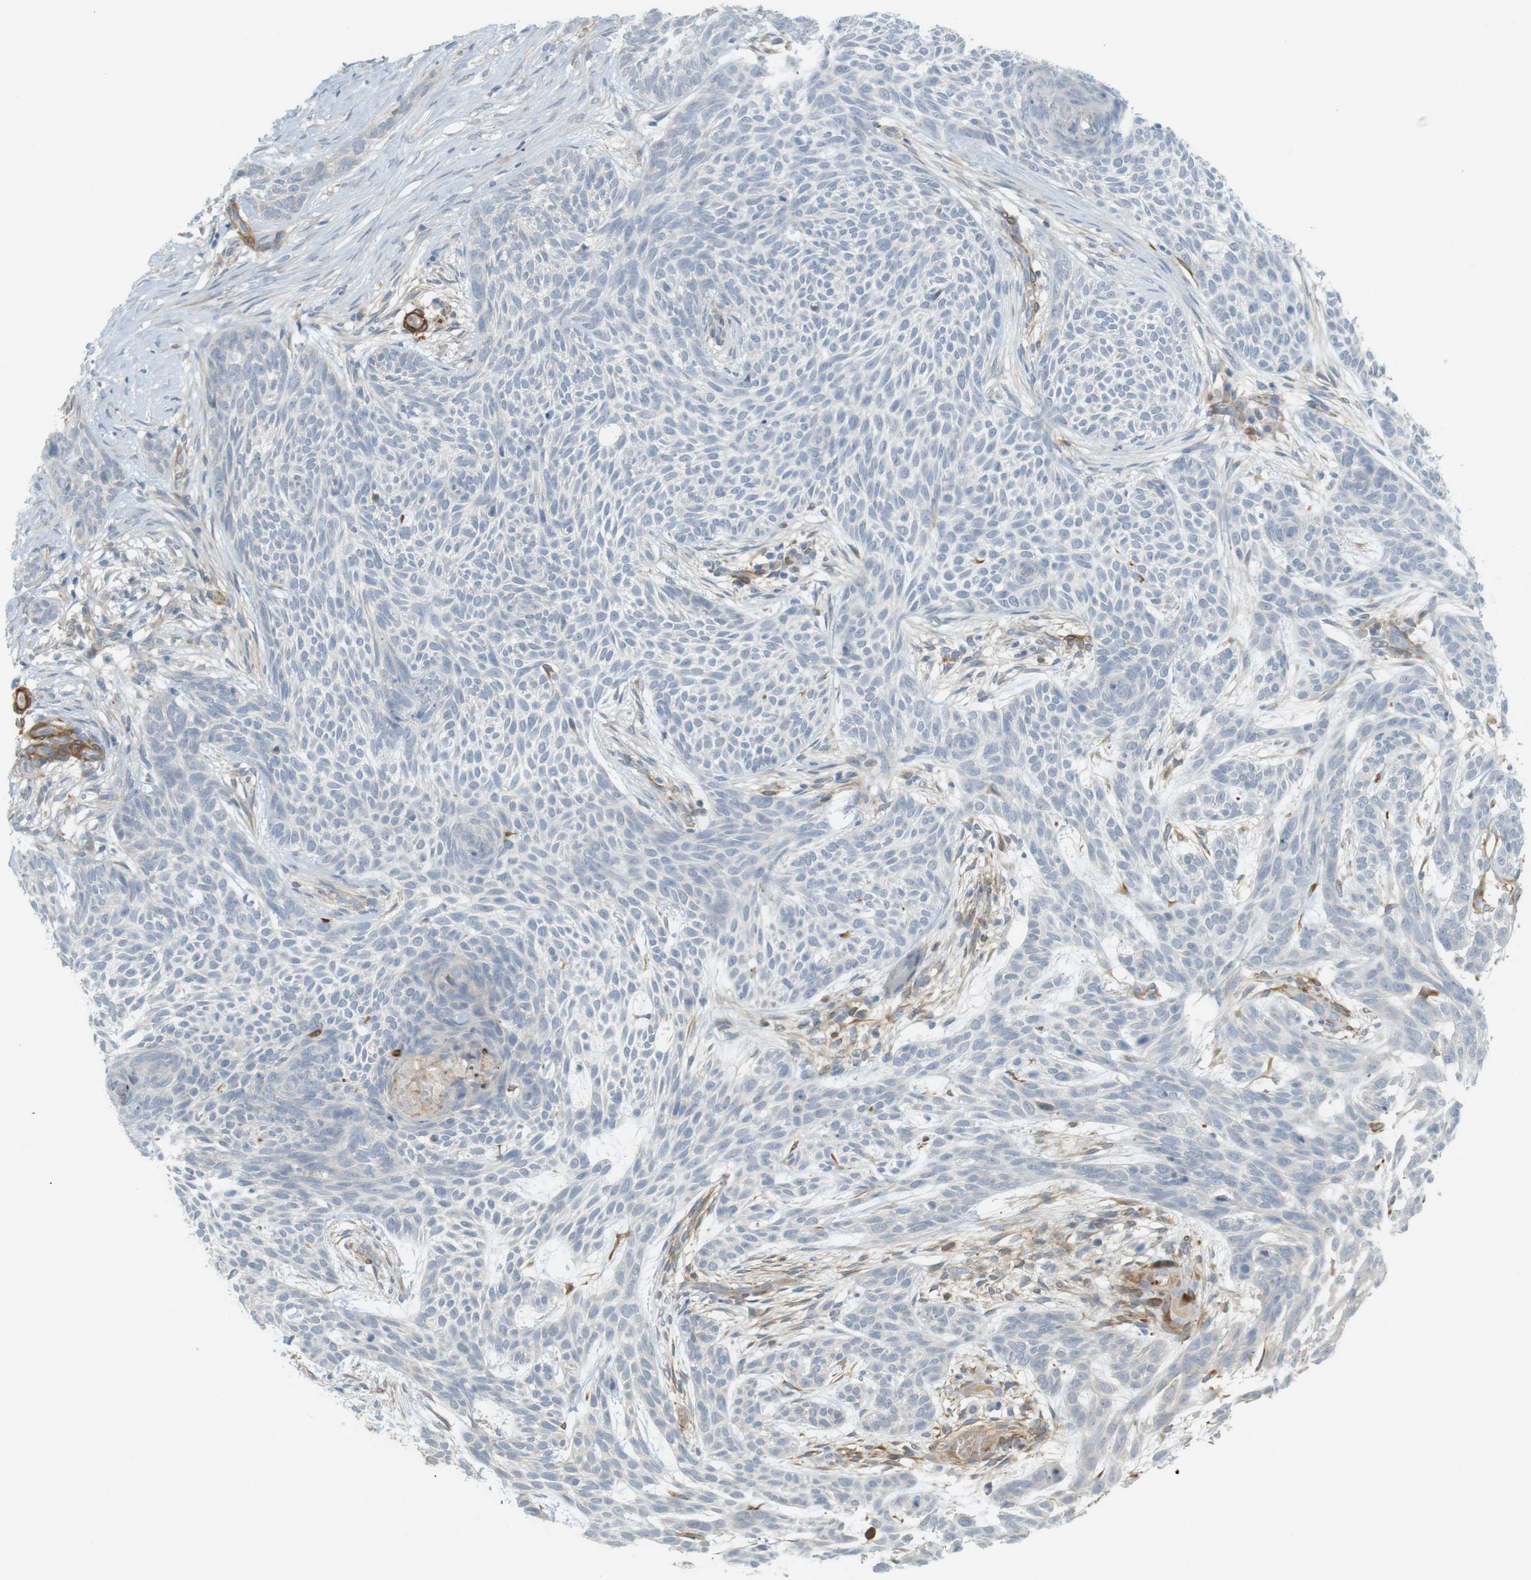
{"staining": {"intensity": "negative", "quantity": "none", "location": "none"}, "tissue": "skin cancer", "cell_type": "Tumor cells", "image_type": "cancer", "snomed": [{"axis": "morphology", "description": "Basal cell carcinoma"}, {"axis": "topography", "description": "Skin"}], "caption": "The histopathology image demonstrates no significant positivity in tumor cells of skin cancer.", "gene": "PDE3A", "patient": {"sex": "female", "age": 59}}